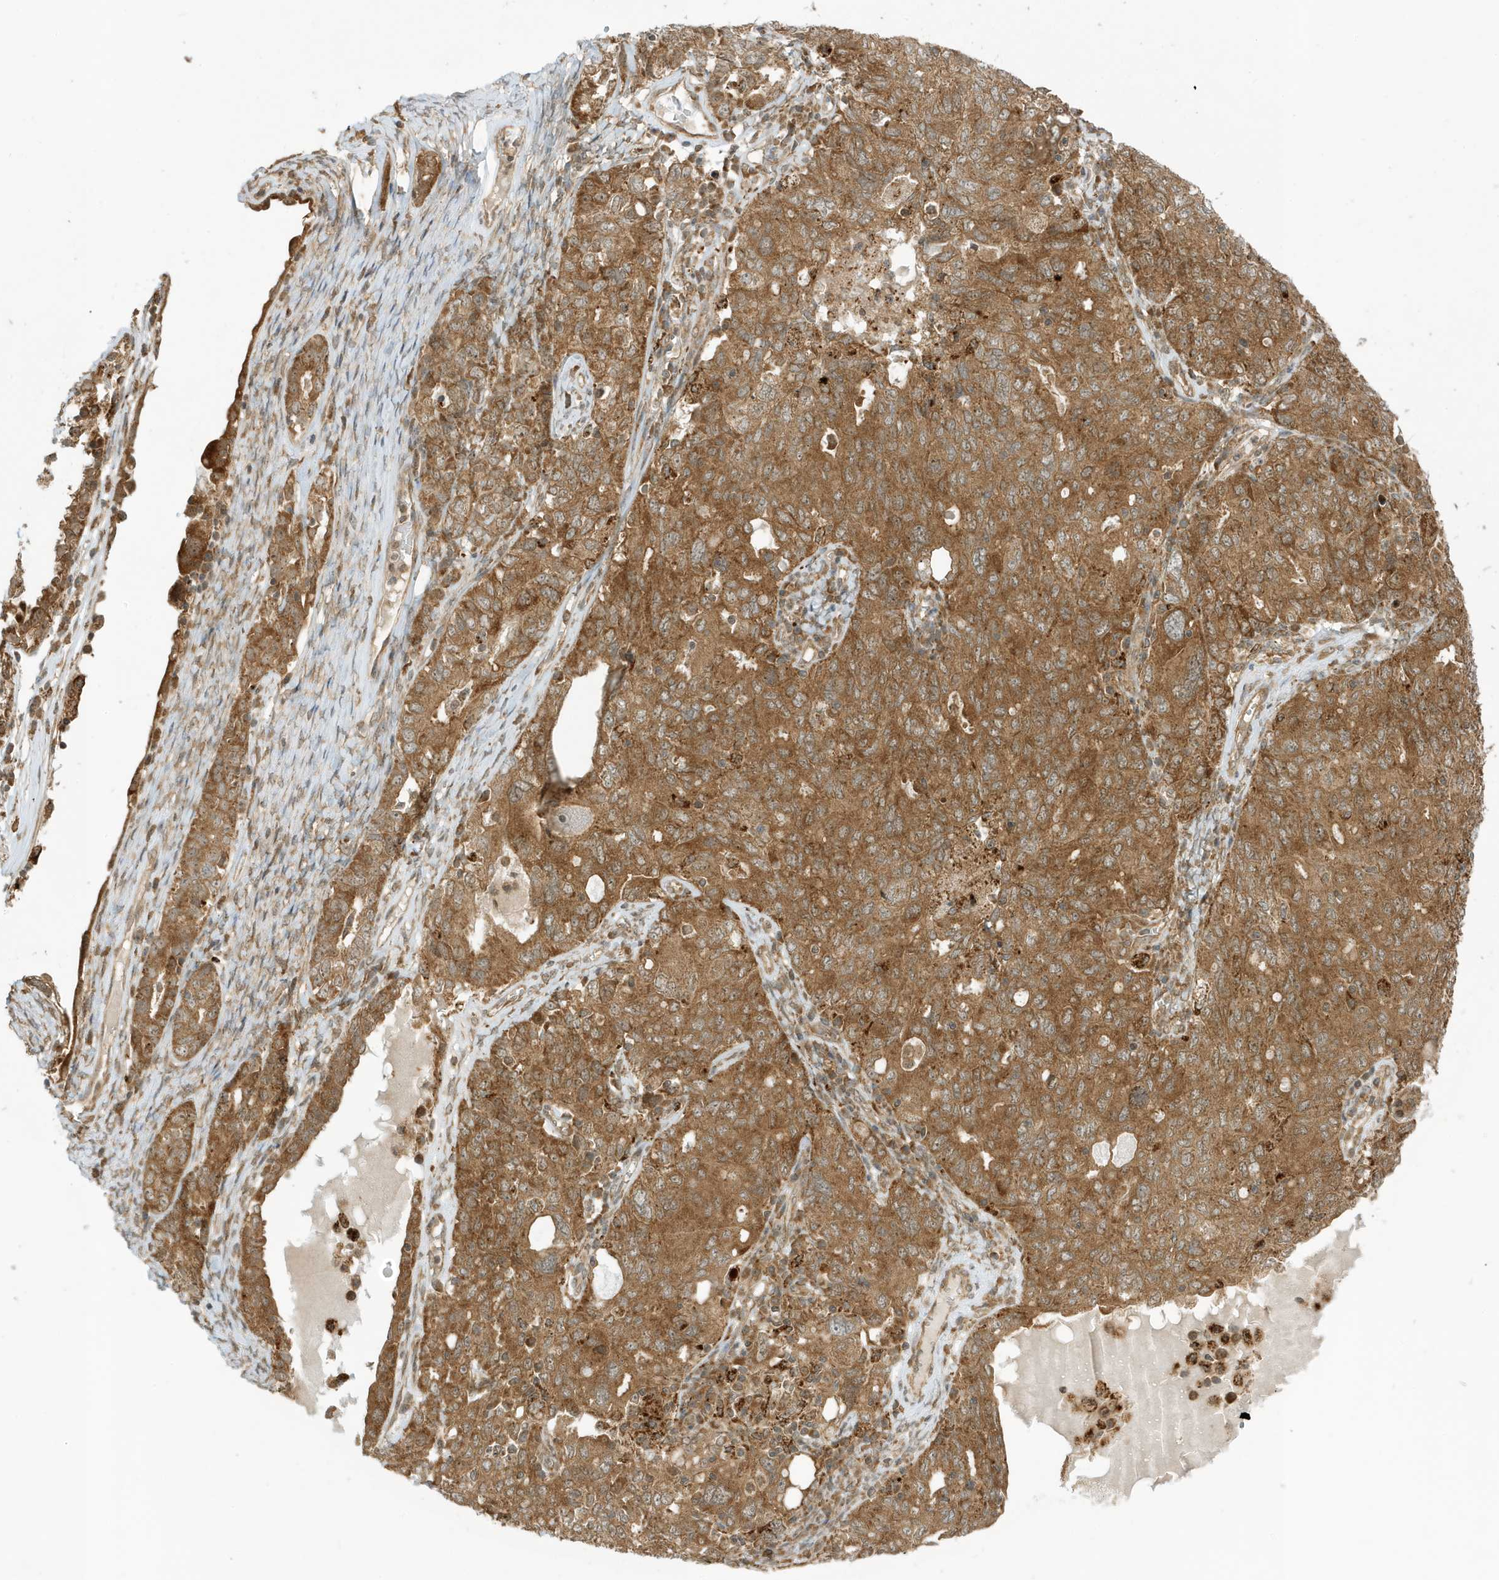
{"staining": {"intensity": "moderate", "quantity": ">75%", "location": "cytoplasmic/membranous"}, "tissue": "ovarian cancer", "cell_type": "Tumor cells", "image_type": "cancer", "snomed": [{"axis": "morphology", "description": "Carcinoma, endometroid"}, {"axis": "topography", "description": "Ovary"}], "caption": "Protein staining of ovarian cancer (endometroid carcinoma) tissue reveals moderate cytoplasmic/membranous positivity in about >75% of tumor cells.", "gene": "DHX36", "patient": {"sex": "female", "age": 62}}